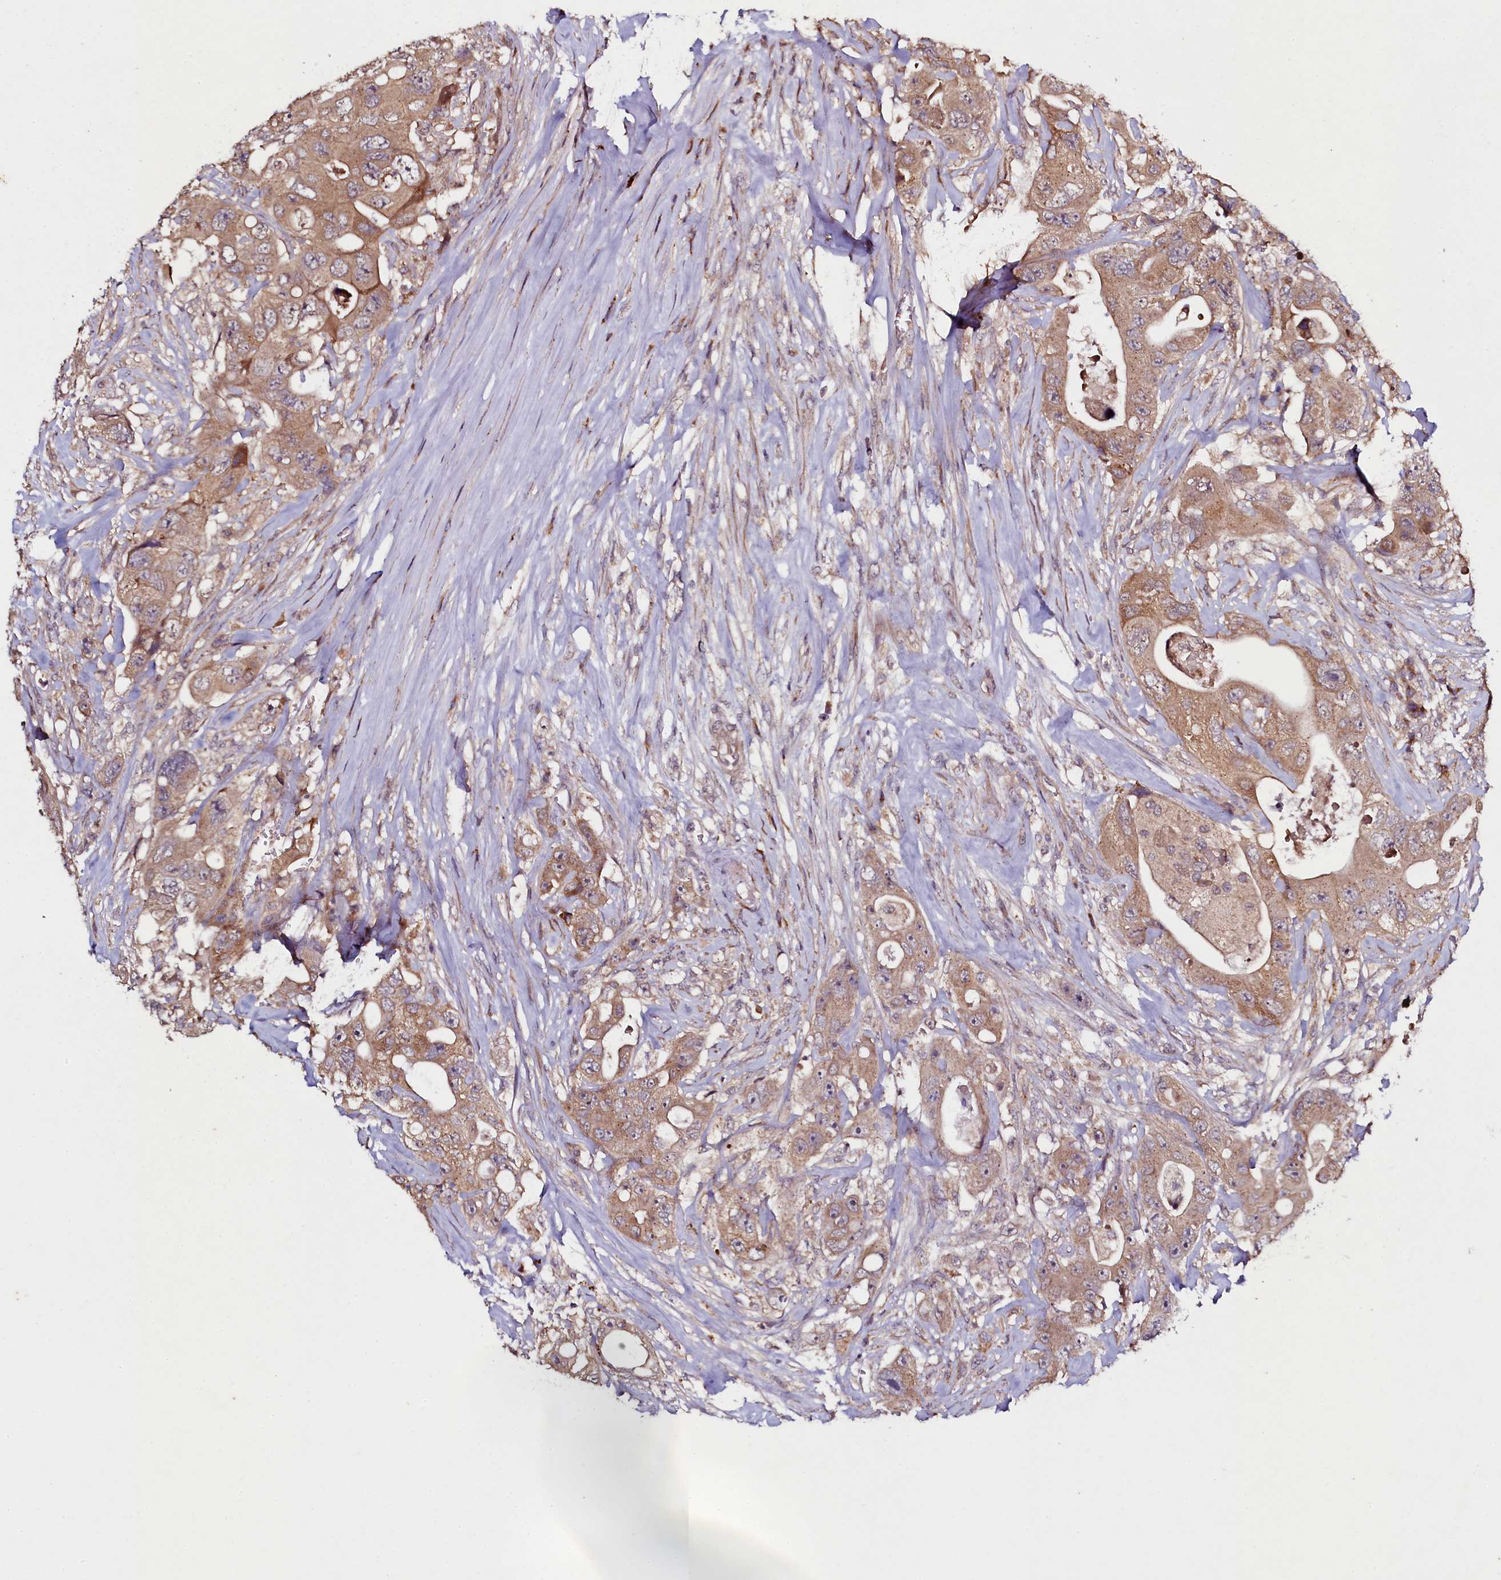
{"staining": {"intensity": "moderate", "quantity": ">75%", "location": "cytoplasmic/membranous"}, "tissue": "colorectal cancer", "cell_type": "Tumor cells", "image_type": "cancer", "snomed": [{"axis": "morphology", "description": "Adenocarcinoma, NOS"}, {"axis": "topography", "description": "Colon"}], "caption": "A brown stain highlights moderate cytoplasmic/membranous positivity of a protein in human adenocarcinoma (colorectal) tumor cells.", "gene": "SEC24C", "patient": {"sex": "female", "age": 46}}